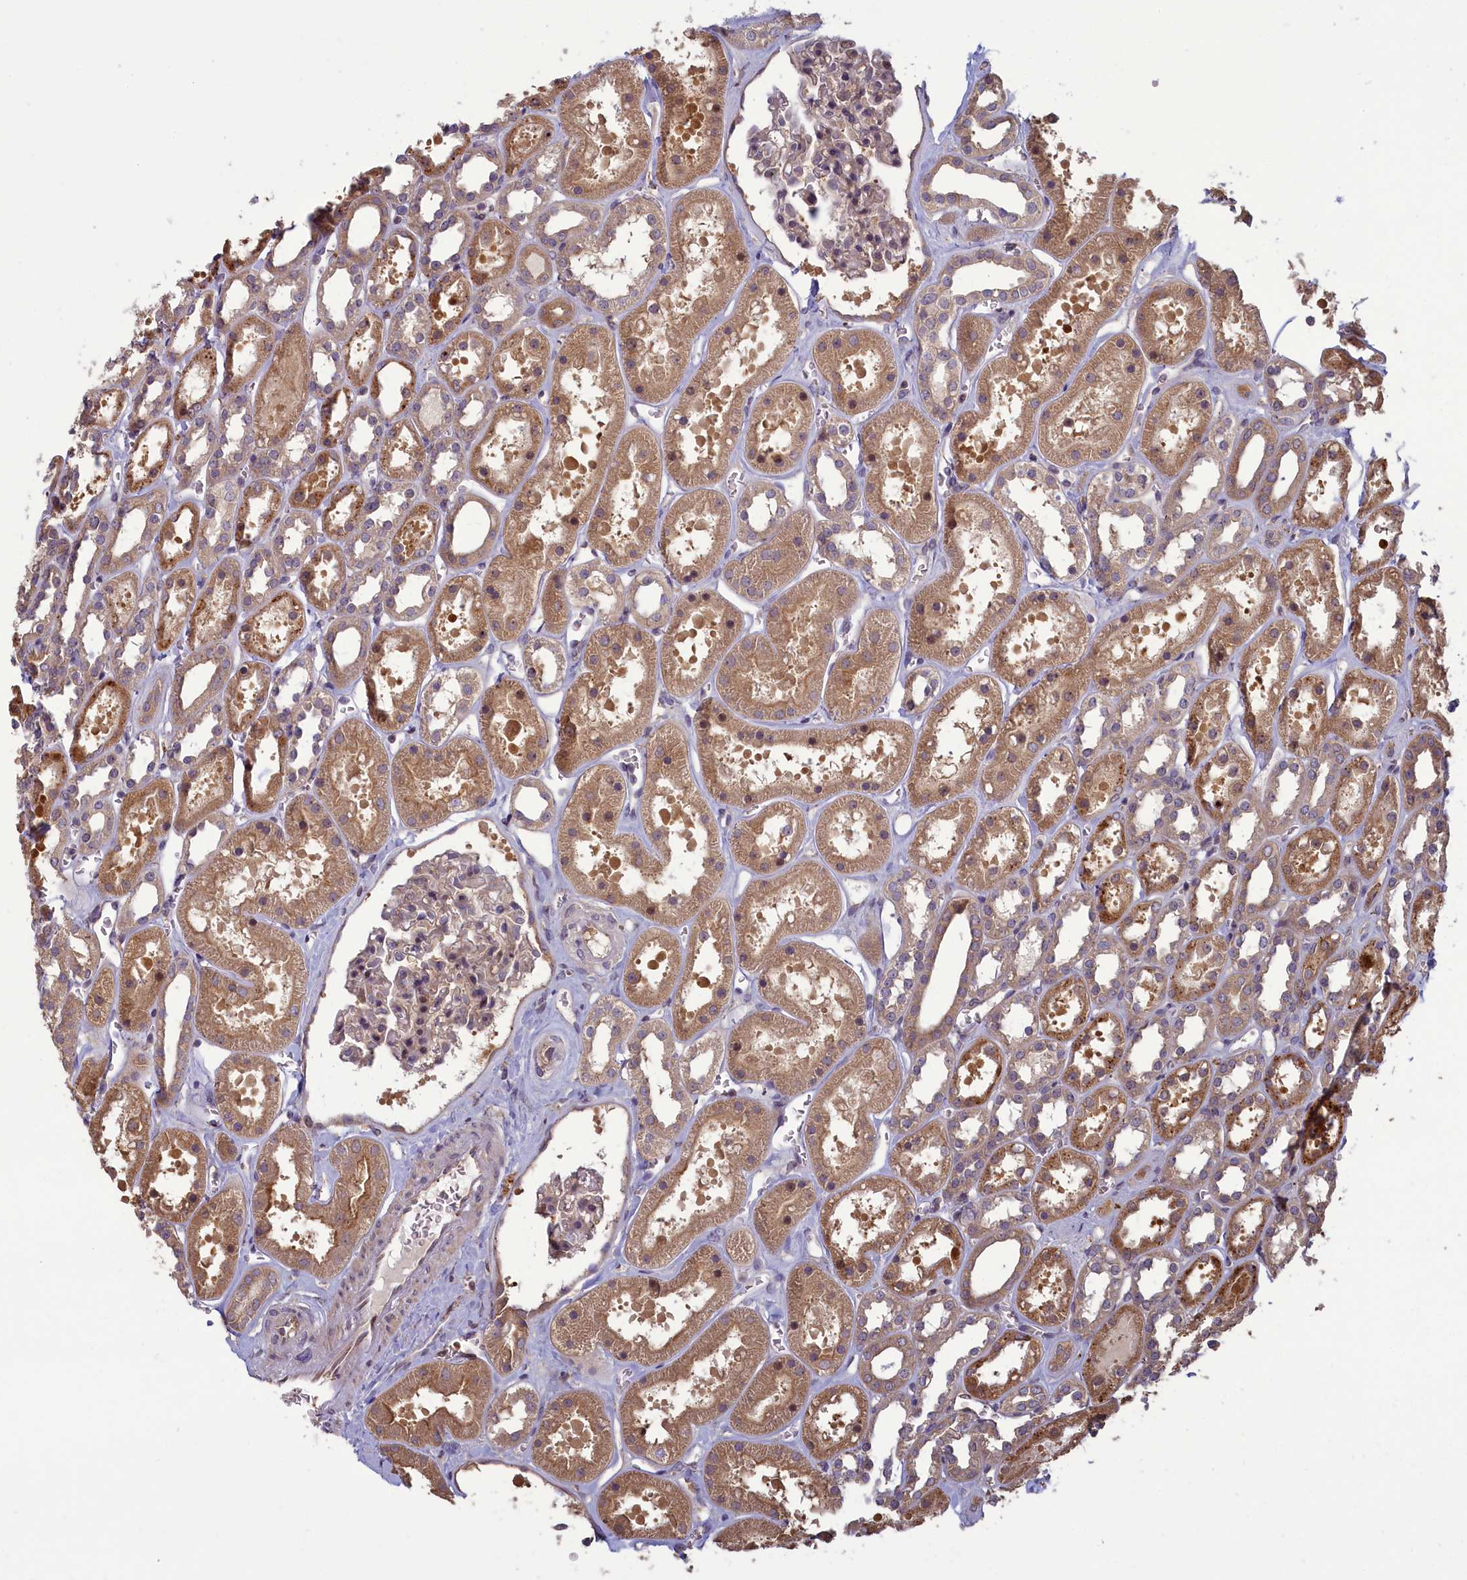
{"staining": {"intensity": "moderate", "quantity": "<25%", "location": "nuclear"}, "tissue": "kidney", "cell_type": "Cells in glomeruli", "image_type": "normal", "snomed": [{"axis": "morphology", "description": "Normal tissue, NOS"}, {"axis": "topography", "description": "Kidney"}], "caption": "DAB (3,3'-diaminobenzidine) immunohistochemical staining of unremarkable kidney demonstrates moderate nuclear protein staining in approximately <25% of cells in glomeruli.", "gene": "CIAO2B", "patient": {"sex": "female", "age": 41}}